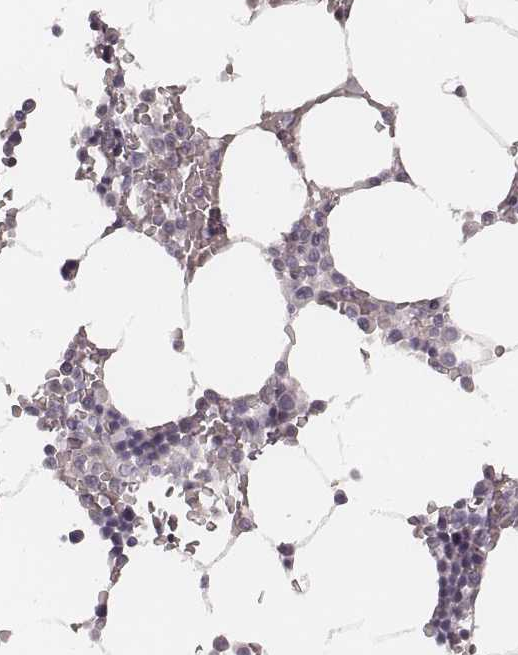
{"staining": {"intensity": "negative", "quantity": "none", "location": "none"}, "tissue": "bone marrow", "cell_type": "Hematopoietic cells", "image_type": "normal", "snomed": [{"axis": "morphology", "description": "Normal tissue, NOS"}, {"axis": "topography", "description": "Bone marrow"}], "caption": "IHC histopathology image of benign bone marrow: human bone marrow stained with DAB displays no significant protein staining in hematopoietic cells.", "gene": "S100Z", "patient": {"sex": "female", "age": 52}}